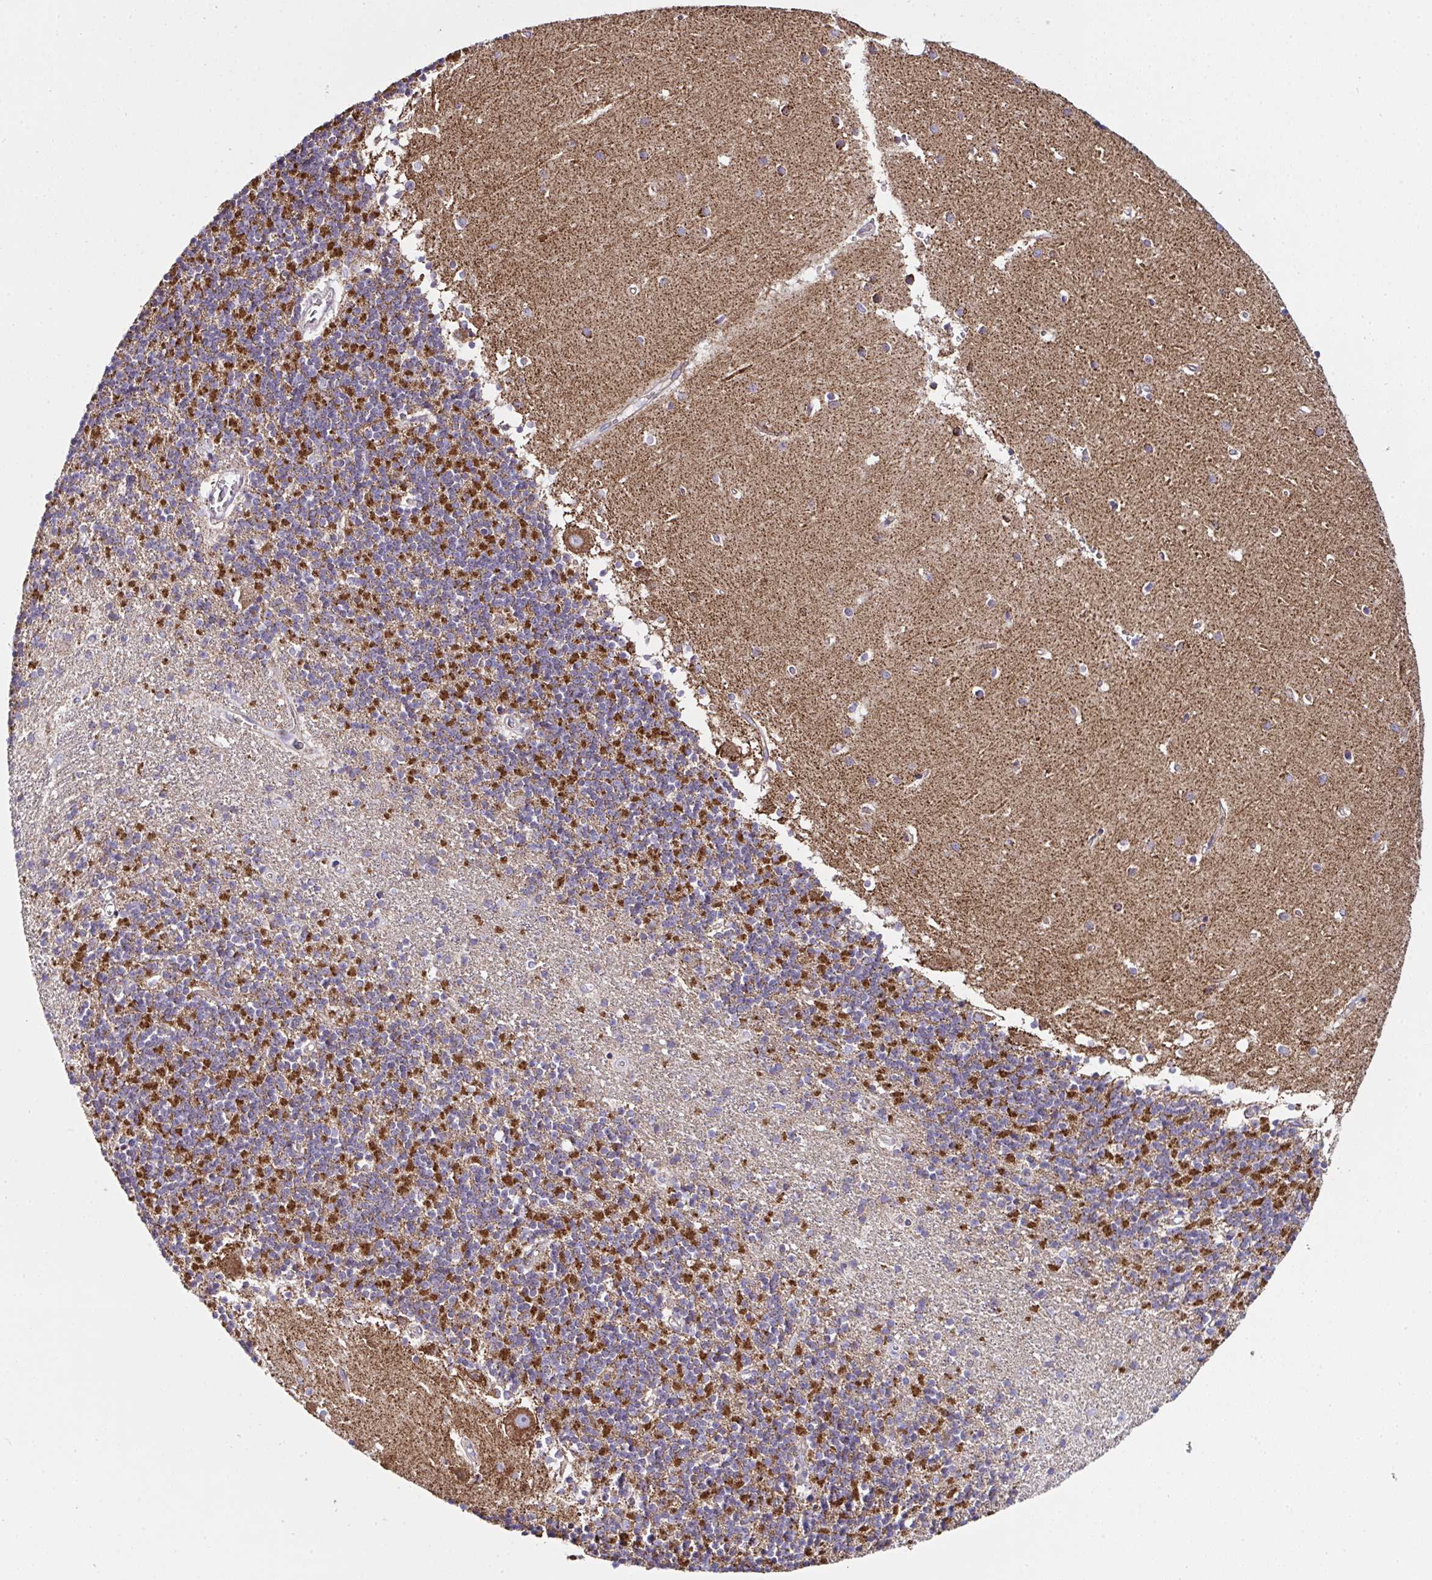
{"staining": {"intensity": "strong", "quantity": "25%-75%", "location": "cytoplasmic/membranous"}, "tissue": "cerebellum", "cell_type": "Cells in granular layer", "image_type": "normal", "snomed": [{"axis": "morphology", "description": "Normal tissue, NOS"}, {"axis": "topography", "description": "Cerebellum"}], "caption": "Immunohistochemical staining of normal cerebellum exhibits 25%-75% levels of strong cytoplasmic/membranous protein expression in approximately 25%-75% of cells in granular layer.", "gene": "DOK7", "patient": {"sex": "male", "age": 54}}